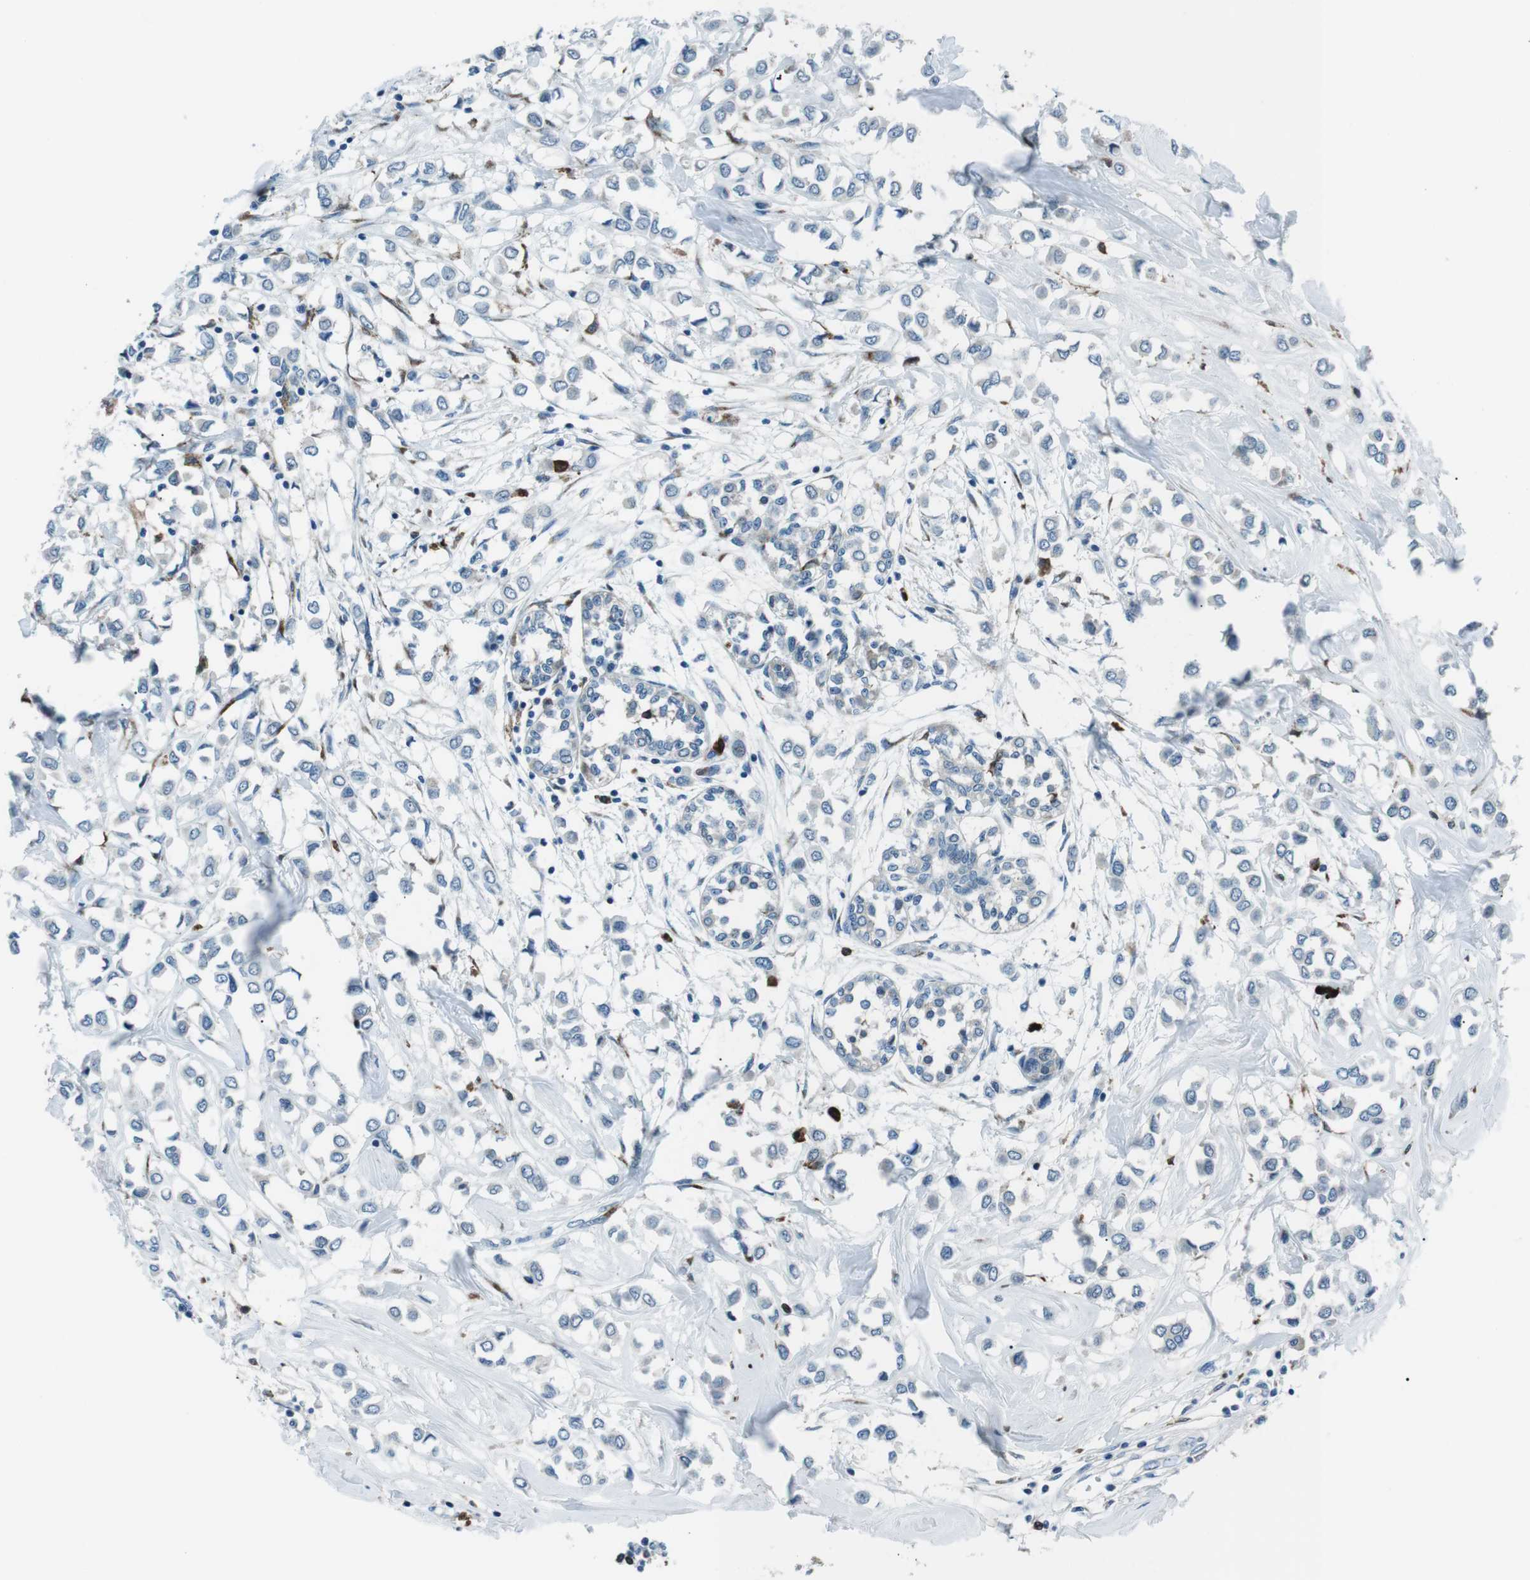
{"staining": {"intensity": "negative", "quantity": "none", "location": "none"}, "tissue": "breast cancer", "cell_type": "Tumor cells", "image_type": "cancer", "snomed": [{"axis": "morphology", "description": "Lobular carcinoma"}, {"axis": "topography", "description": "Breast"}], "caption": "DAB (3,3'-diaminobenzidine) immunohistochemical staining of breast lobular carcinoma shows no significant positivity in tumor cells.", "gene": "BLNK", "patient": {"sex": "female", "age": 51}}